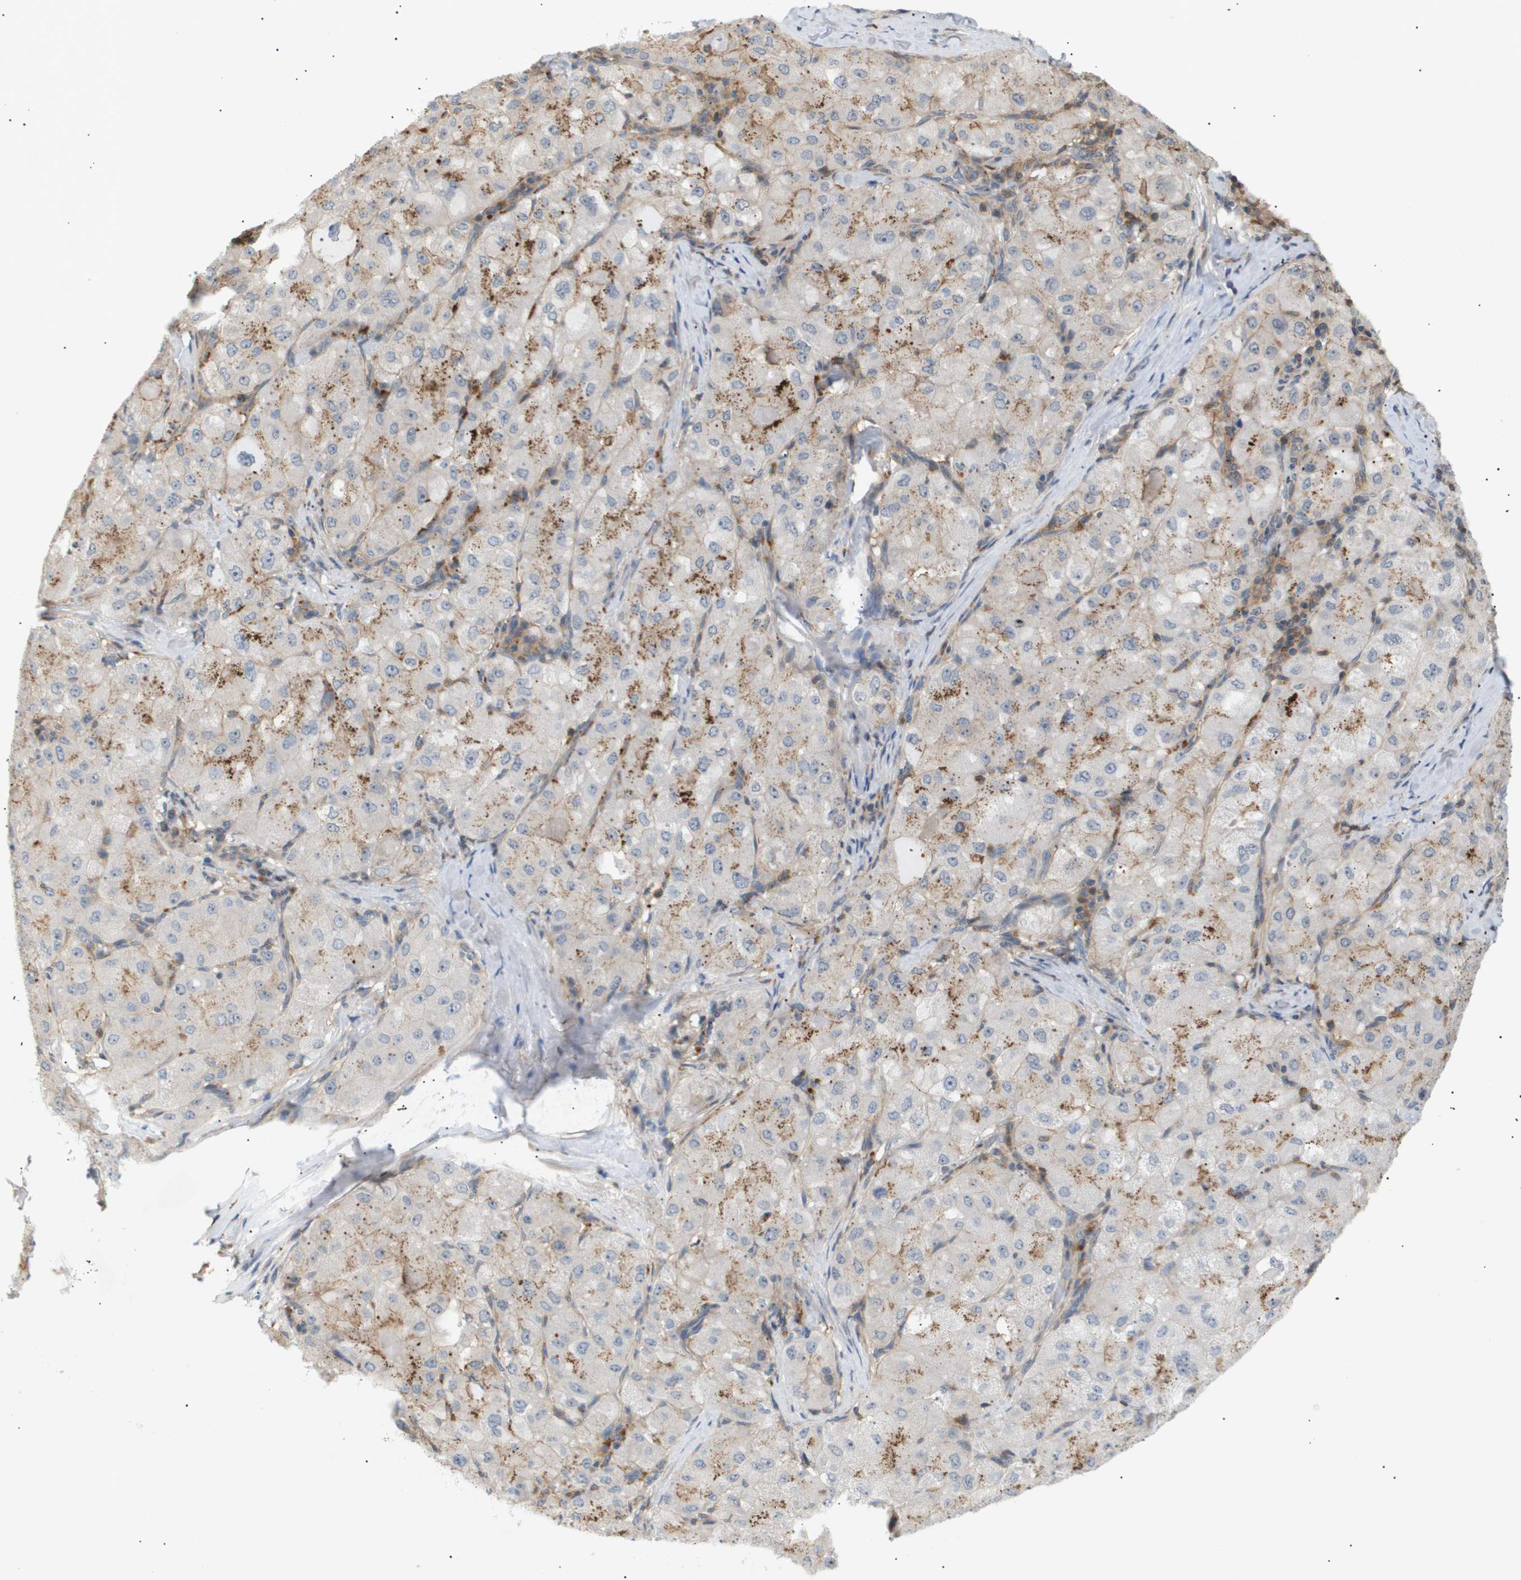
{"staining": {"intensity": "moderate", "quantity": "<25%", "location": "cytoplasmic/membranous"}, "tissue": "liver cancer", "cell_type": "Tumor cells", "image_type": "cancer", "snomed": [{"axis": "morphology", "description": "Carcinoma, Hepatocellular, NOS"}, {"axis": "topography", "description": "Liver"}], "caption": "Liver cancer tissue displays moderate cytoplasmic/membranous staining in about <25% of tumor cells", "gene": "CORO2B", "patient": {"sex": "male", "age": 80}}